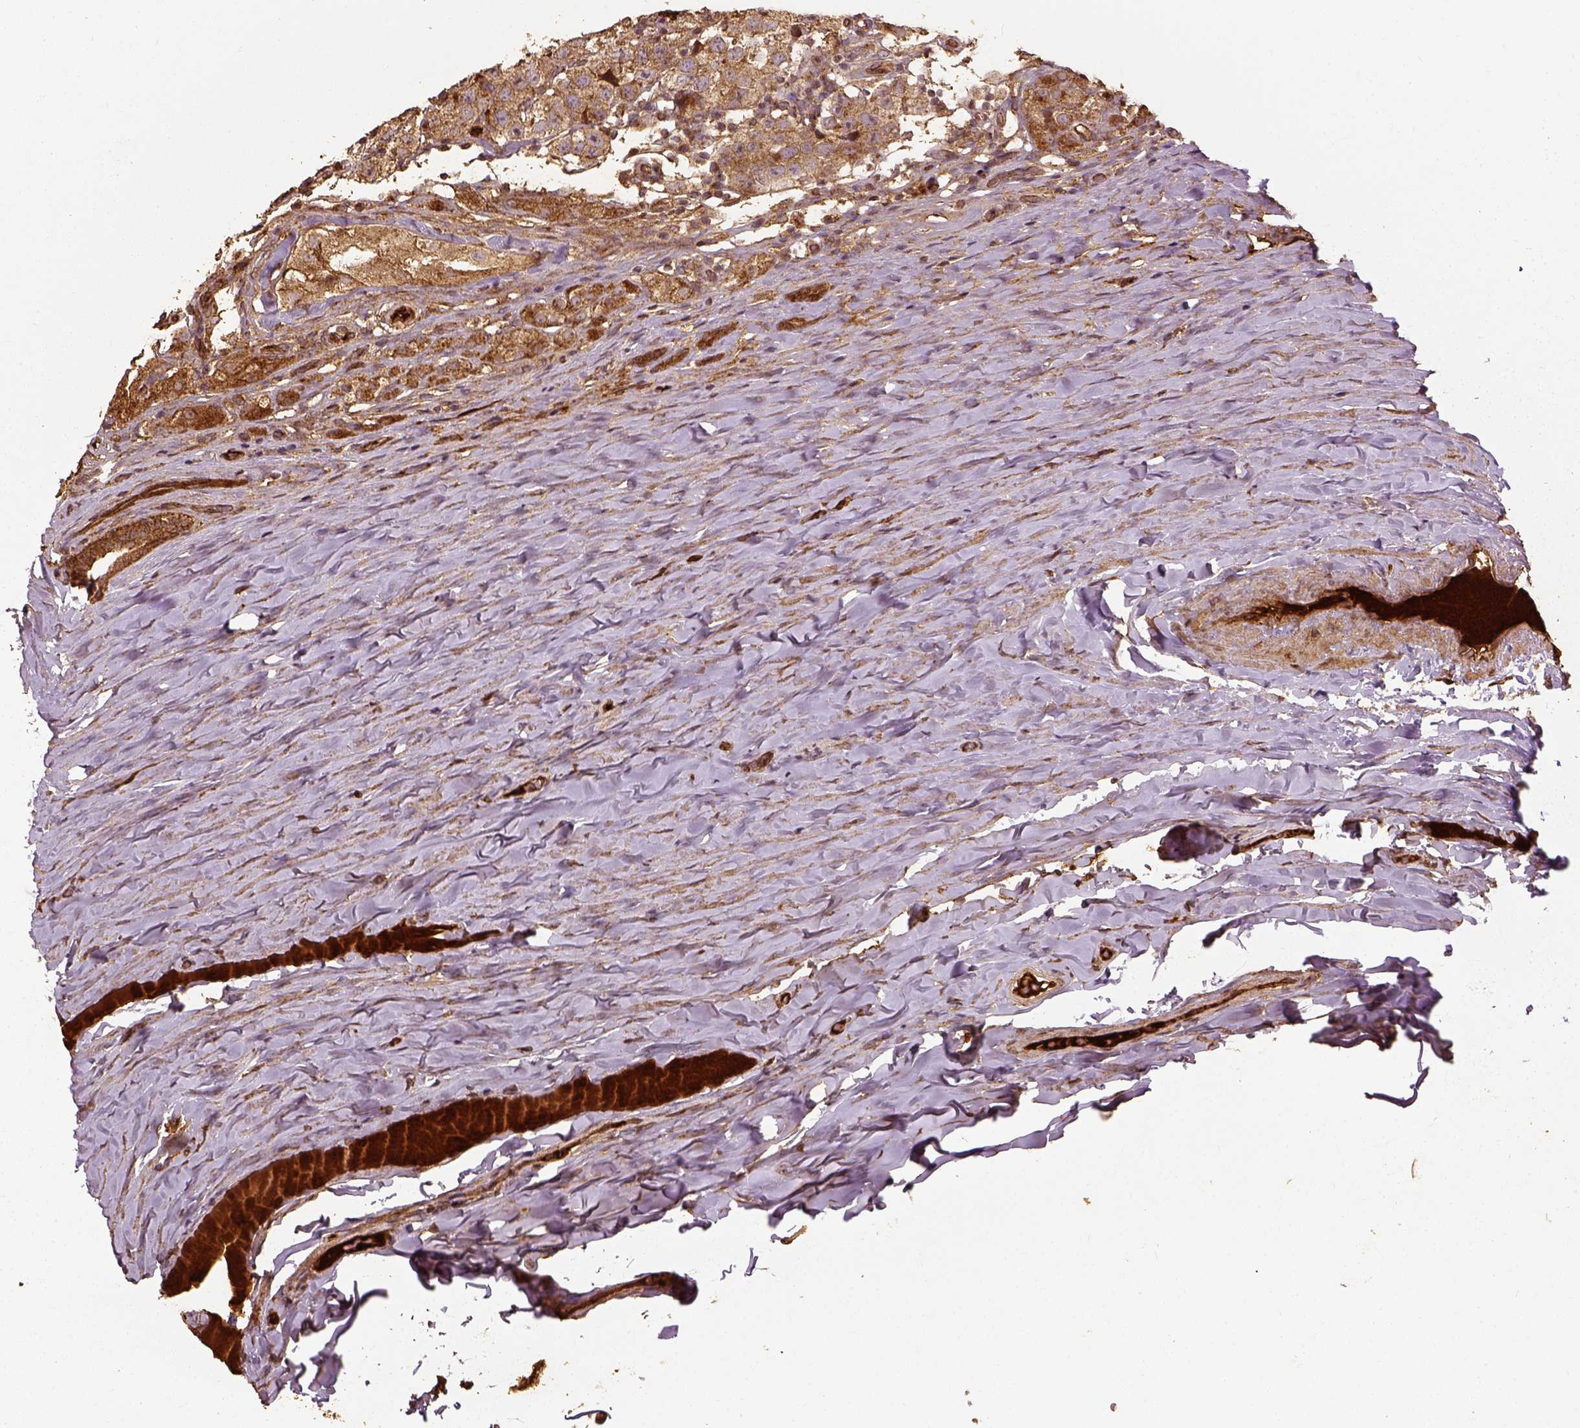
{"staining": {"intensity": "moderate", "quantity": ">75%", "location": "cytoplasmic/membranous"}, "tissue": "testis cancer", "cell_type": "Tumor cells", "image_type": "cancer", "snomed": [{"axis": "morphology", "description": "Seminoma, NOS"}, {"axis": "topography", "description": "Testis"}], "caption": "A high-resolution histopathology image shows immunohistochemistry staining of seminoma (testis), which shows moderate cytoplasmic/membranous staining in about >75% of tumor cells. (brown staining indicates protein expression, while blue staining denotes nuclei).", "gene": "VEGFA", "patient": {"sex": "male", "age": 34}}